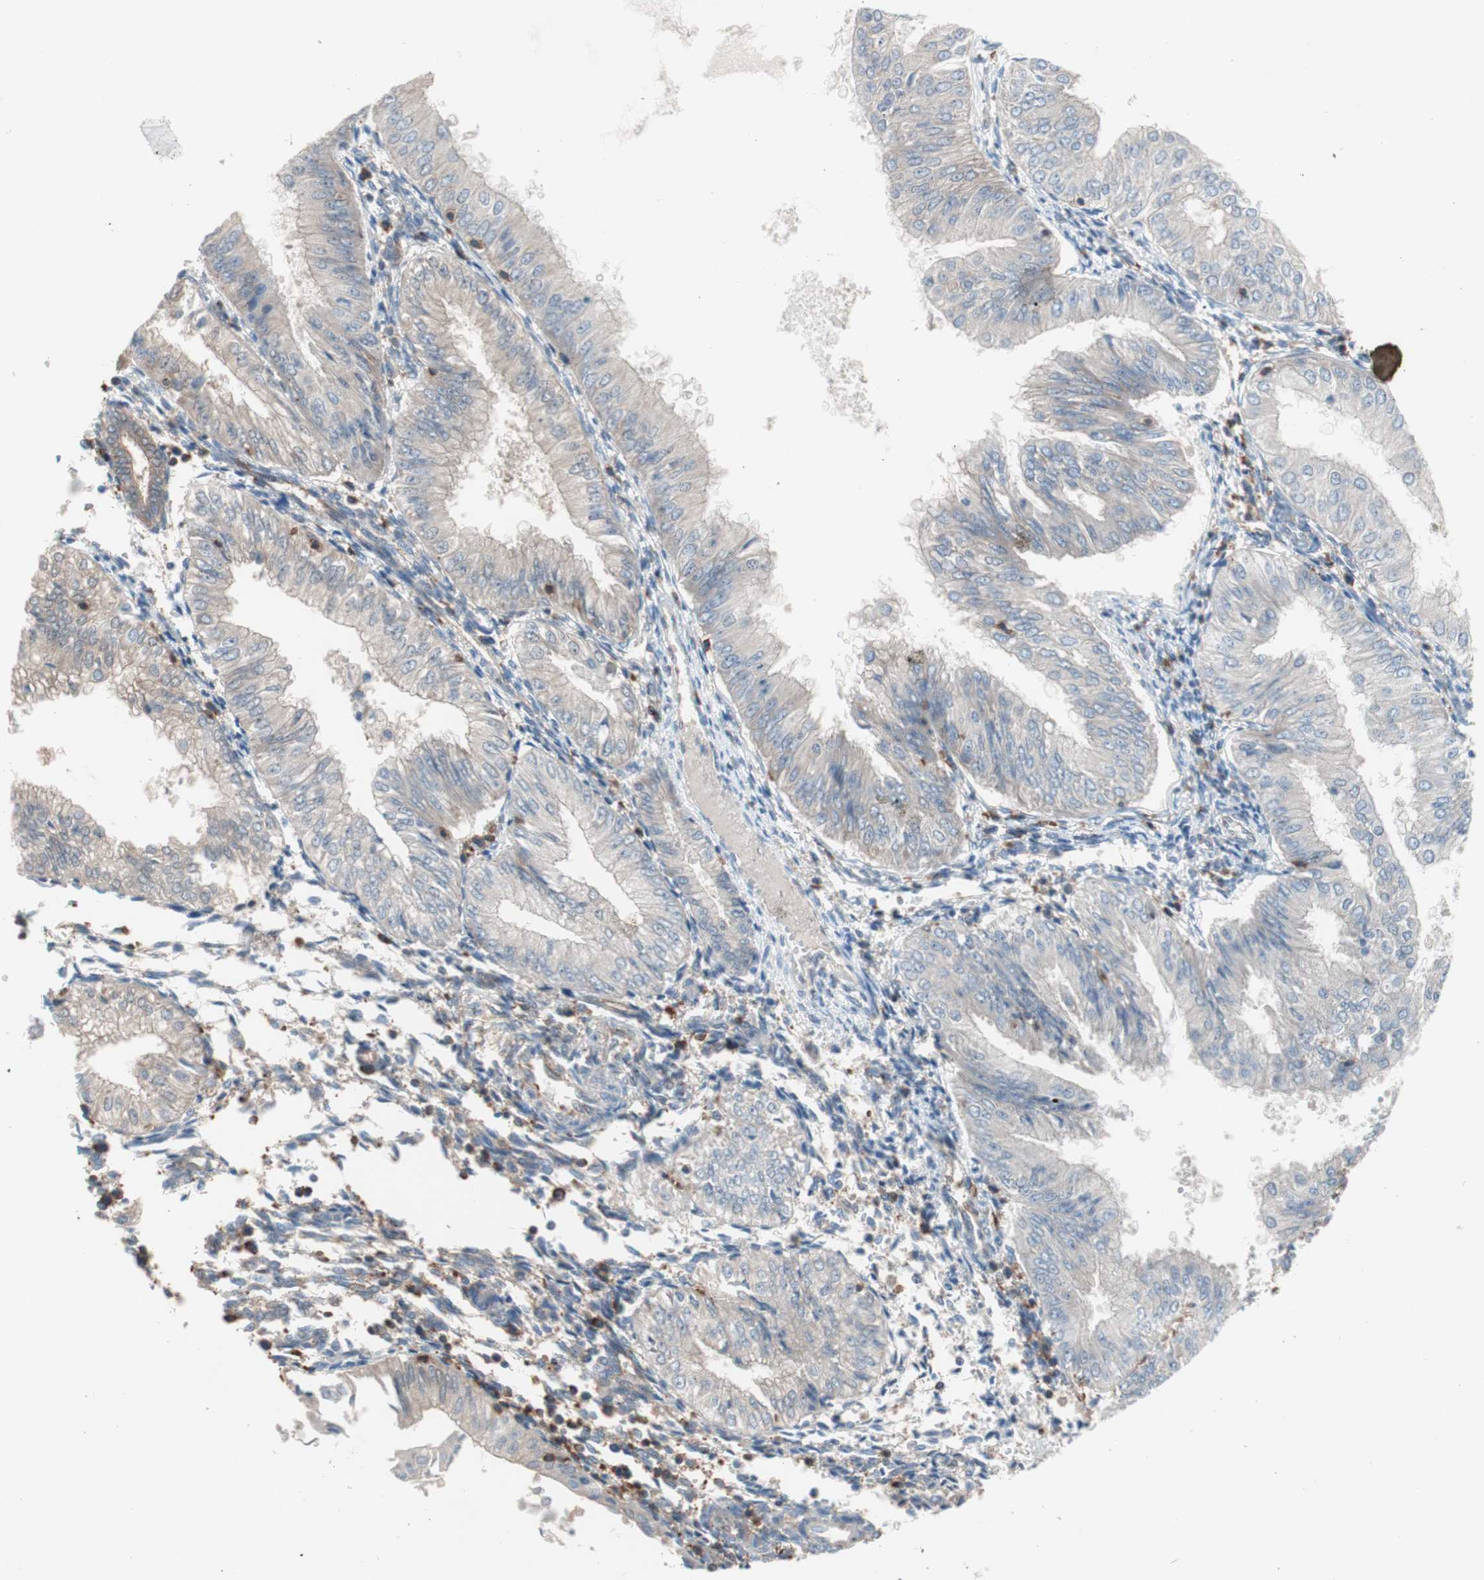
{"staining": {"intensity": "negative", "quantity": "none", "location": "none"}, "tissue": "endometrial cancer", "cell_type": "Tumor cells", "image_type": "cancer", "snomed": [{"axis": "morphology", "description": "Adenocarcinoma, NOS"}, {"axis": "topography", "description": "Endometrium"}], "caption": "Endometrial adenocarcinoma was stained to show a protein in brown. There is no significant positivity in tumor cells.", "gene": "GALT", "patient": {"sex": "female", "age": 53}}